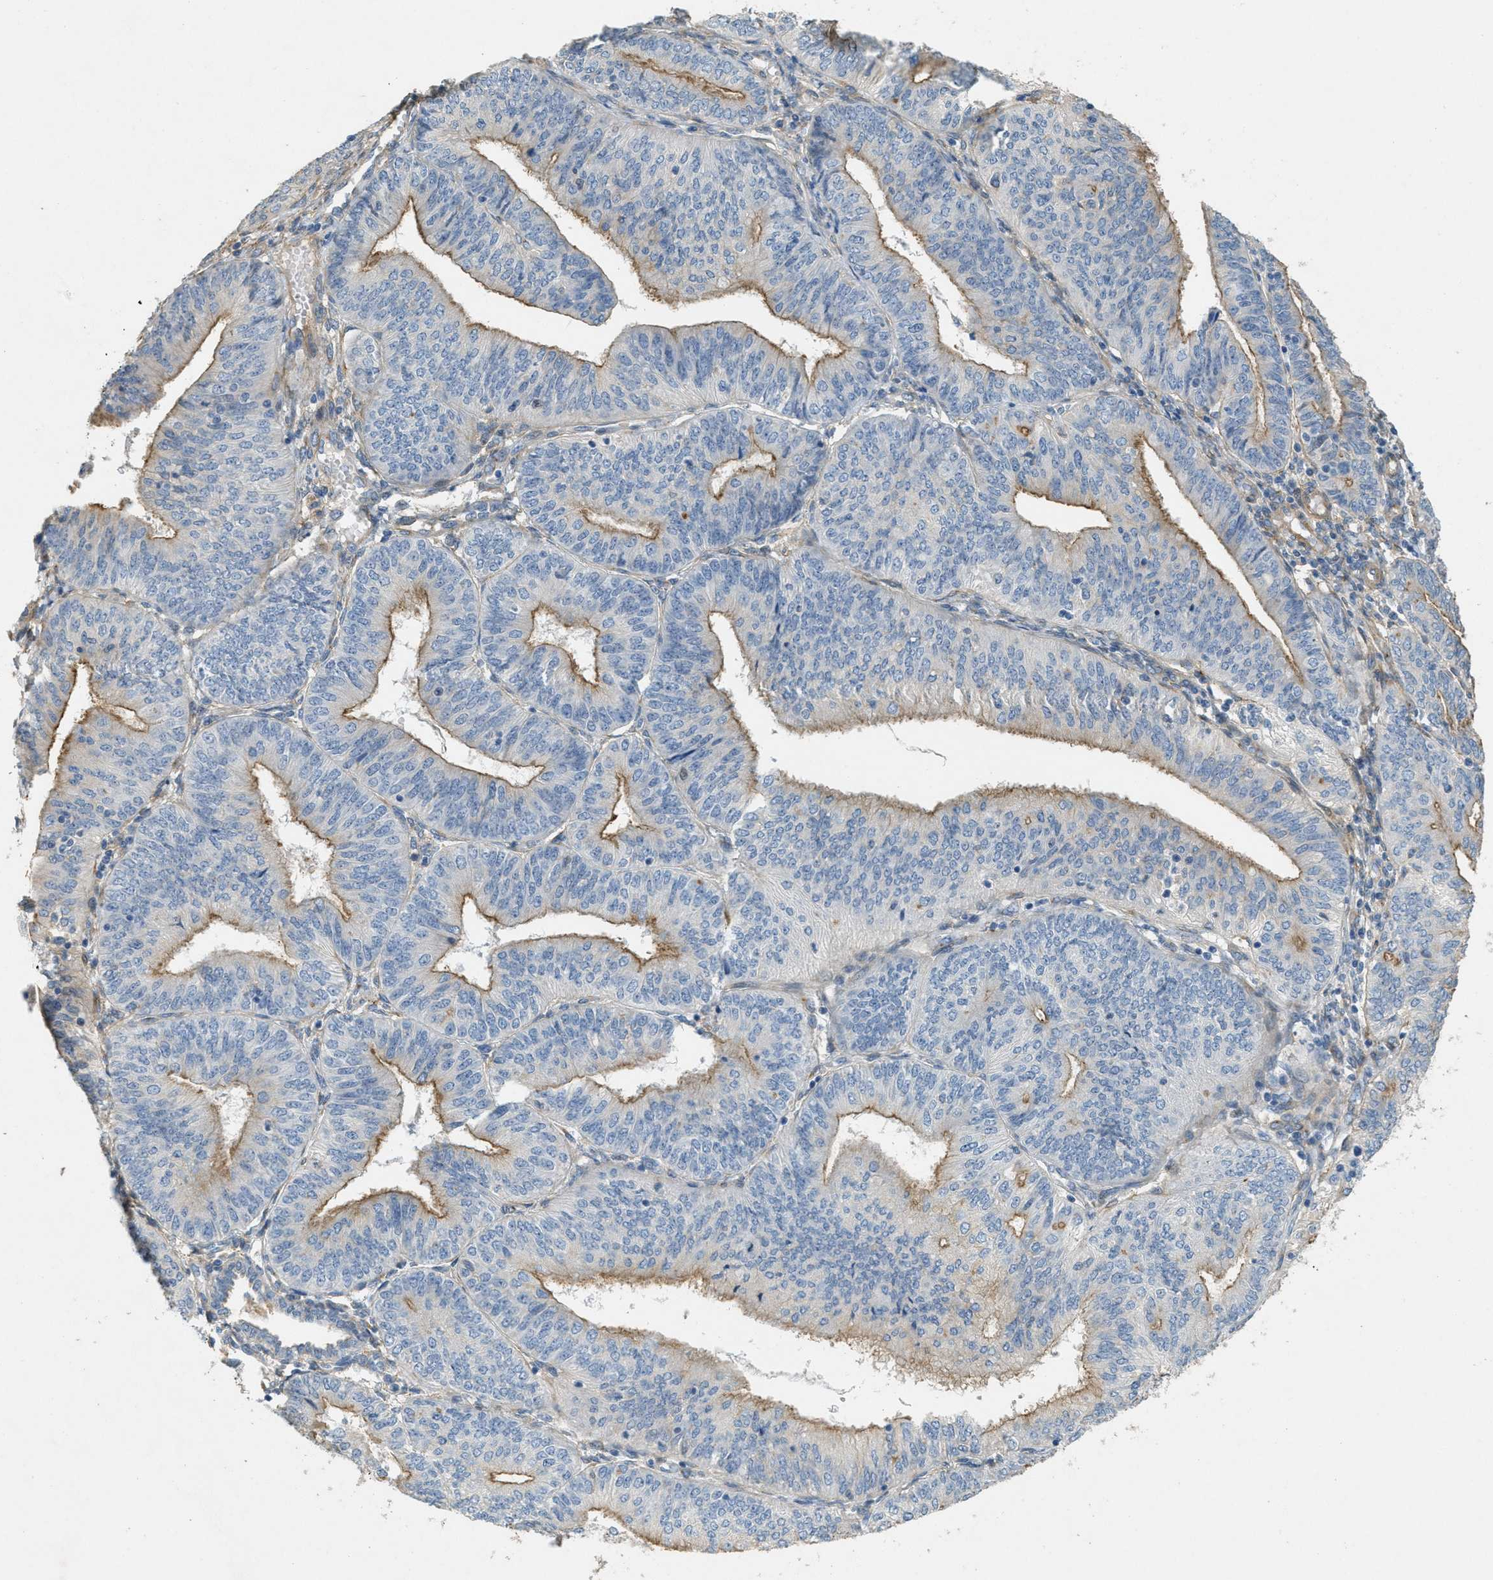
{"staining": {"intensity": "weak", "quantity": ">75%", "location": "cytoplasmic/membranous"}, "tissue": "endometrial cancer", "cell_type": "Tumor cells", "image_type": "cancer", "snomed": [{"axis": "morphology", "description": "Adenocarcinoma, NOS"}, {"axis": "topography", "description": "Endometrium"}], "caption": "Immunohistochemistry of human endometrial adenocarcinoma demonstrates low levels of weak cytoplasmic/membranous staining in about >75% of tumor cells. Nuclei are stained in blue.", "gene": "ADCY5", "patient": {"sex": "female", "age": 58}}